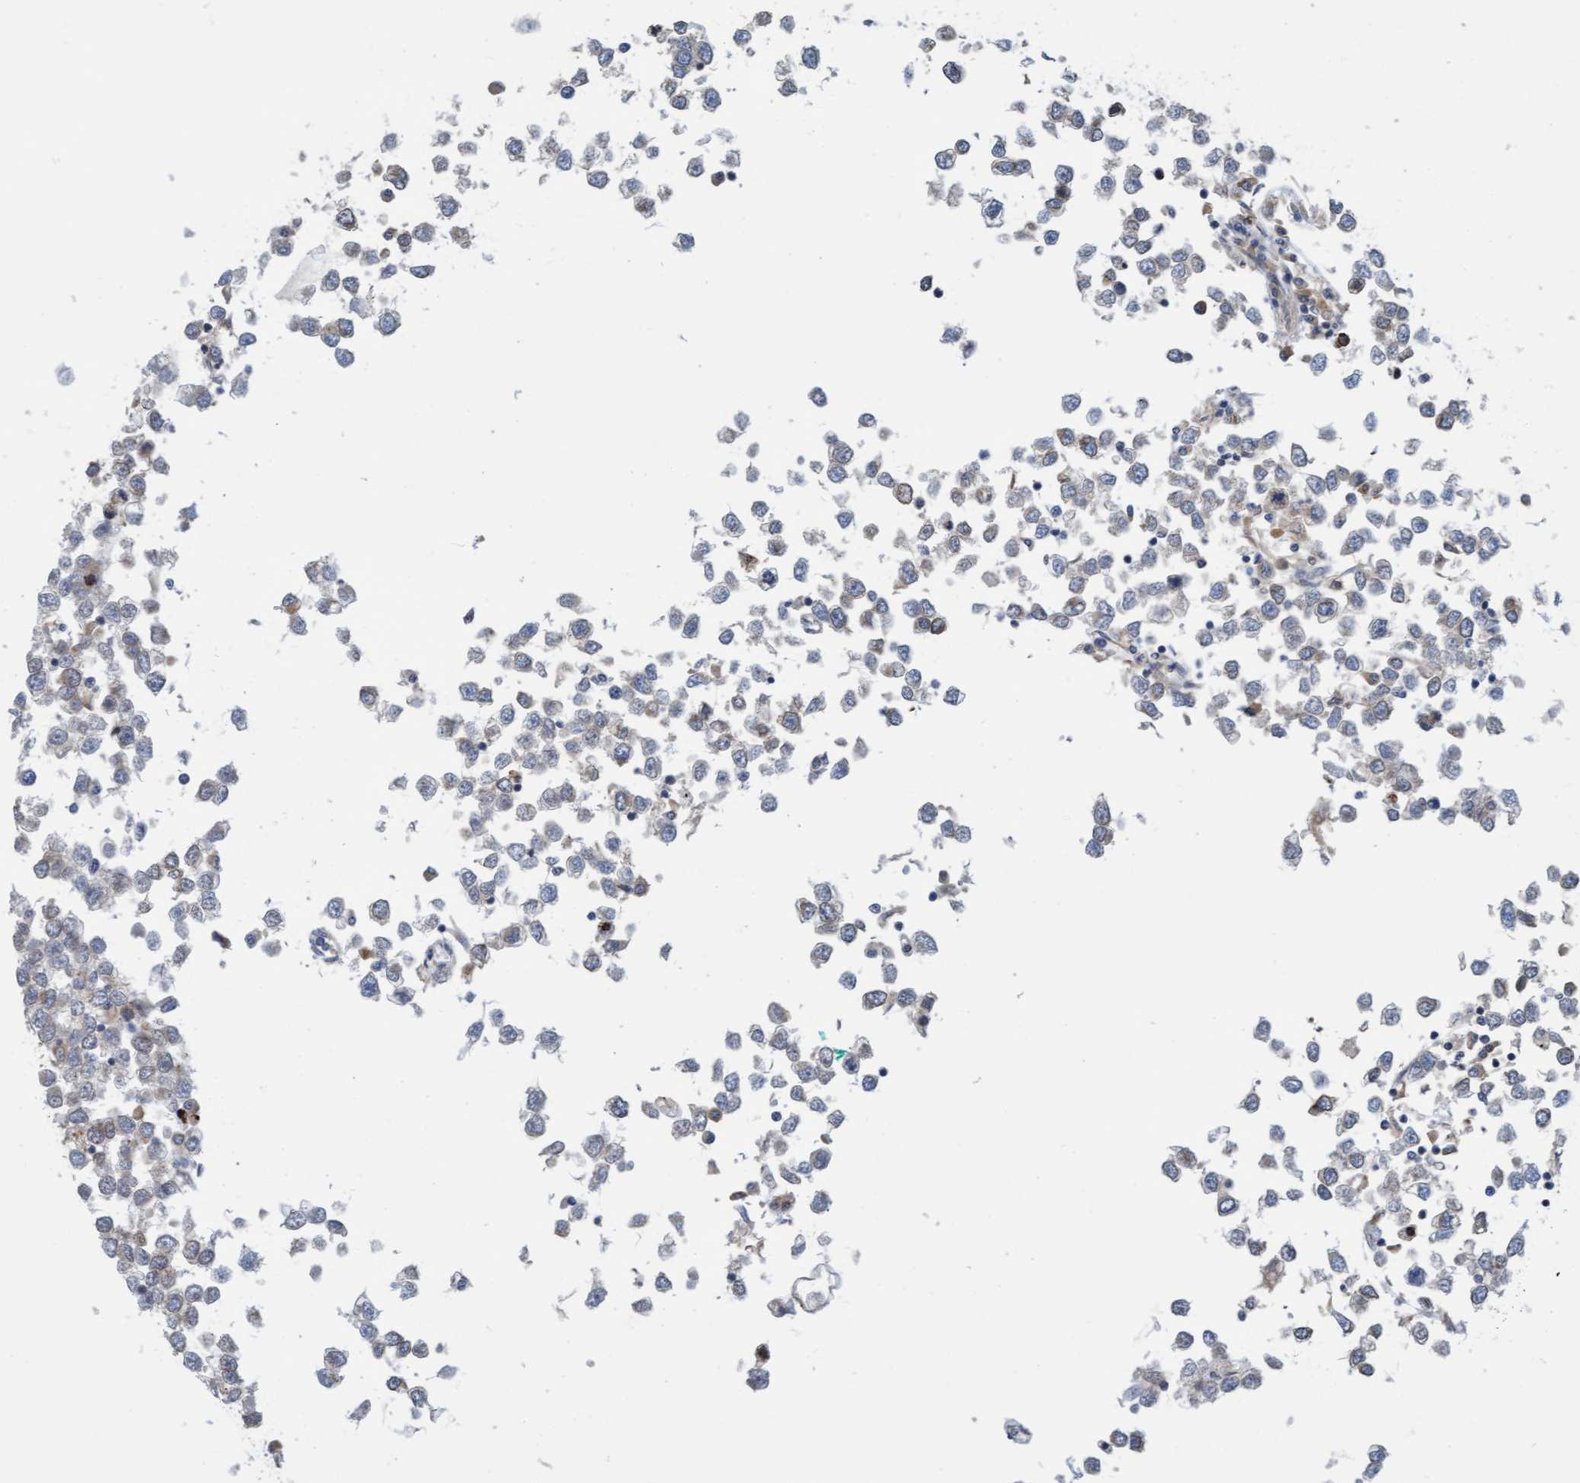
{"staining": {"intensity": "weak", "quantity": "<25%", "location": "cytoplasmic/membranous"}, "tissue": "testis cancer", "cell_type": "Tumor cells", "image_type": "cancer", "snomed": [{"axis": "morphology", "description": "Seminoma, NOS"}, {"axis": "topography", "description": "Testis"}], "caption": "Immunohistochemistry (IHC) micrograph of neoplastic tissue: human testis seminoma stained with DAB (3,3'-diaminobenzidine) reveals no significant protein positivity in tumor cells.", "gene": "MMP8", "patient": {"sex": "male", "age": 65}}